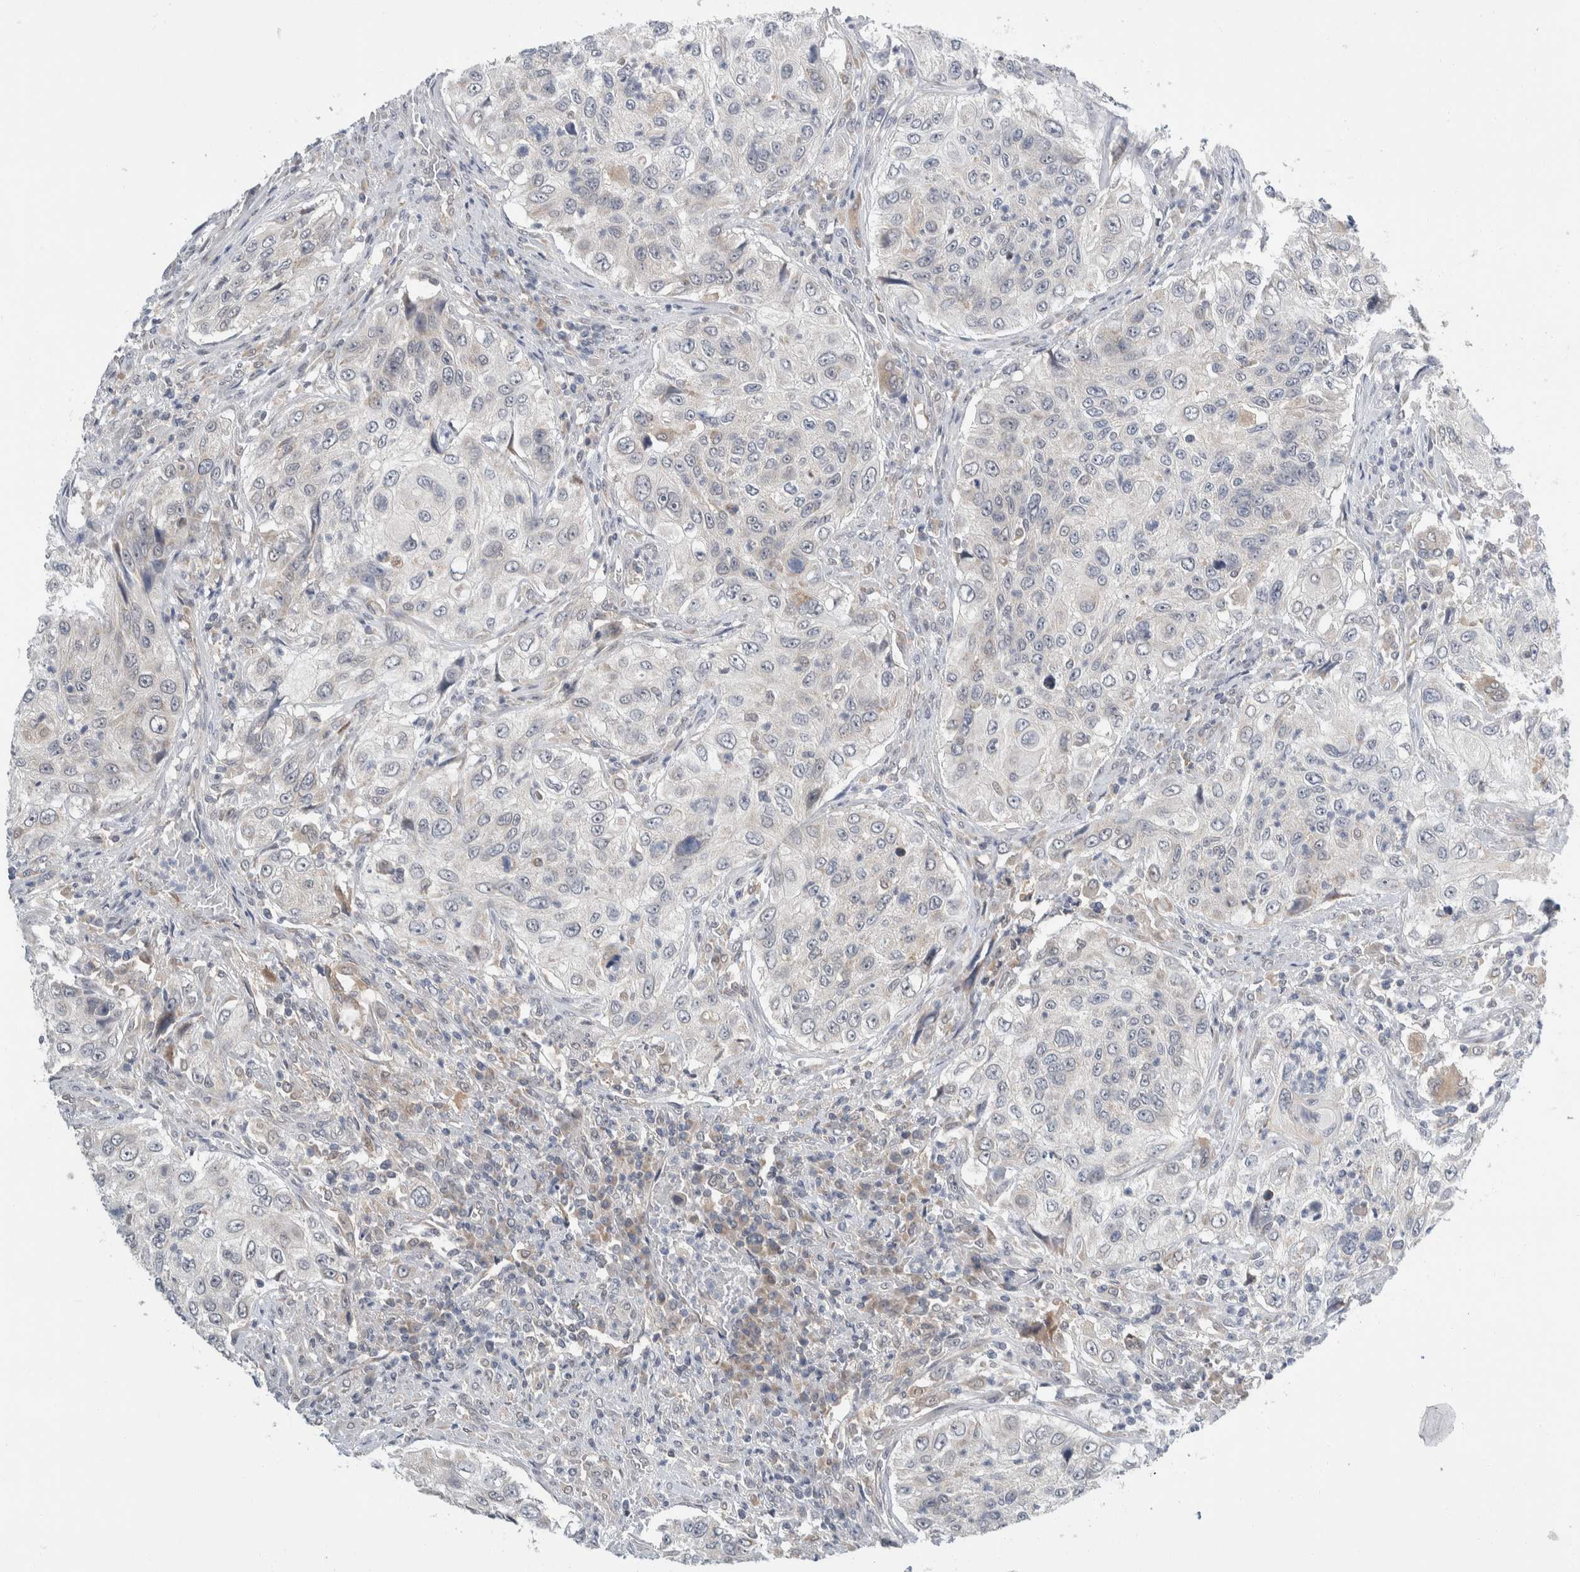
{"staining": {"intensity": "negative", "quantity": "none", "location": "none"}, "tissue": "urothelial cancer", "cell_type": "Tumor cells", "image_type": "cancer", "snomed": [{"axis": "morphology", "description": "Urothelial carcinoma, High grade"}, {"axis": "topography", "description": "Urinary bladder"}], "caption": "High power microscopy image of an IHC photomicrograph of high-grade urothelial carcinoma, revealing no significant expression in tumor cells.", "gene": "SHPK", "patient": {"sex": "female", "age": 60}}